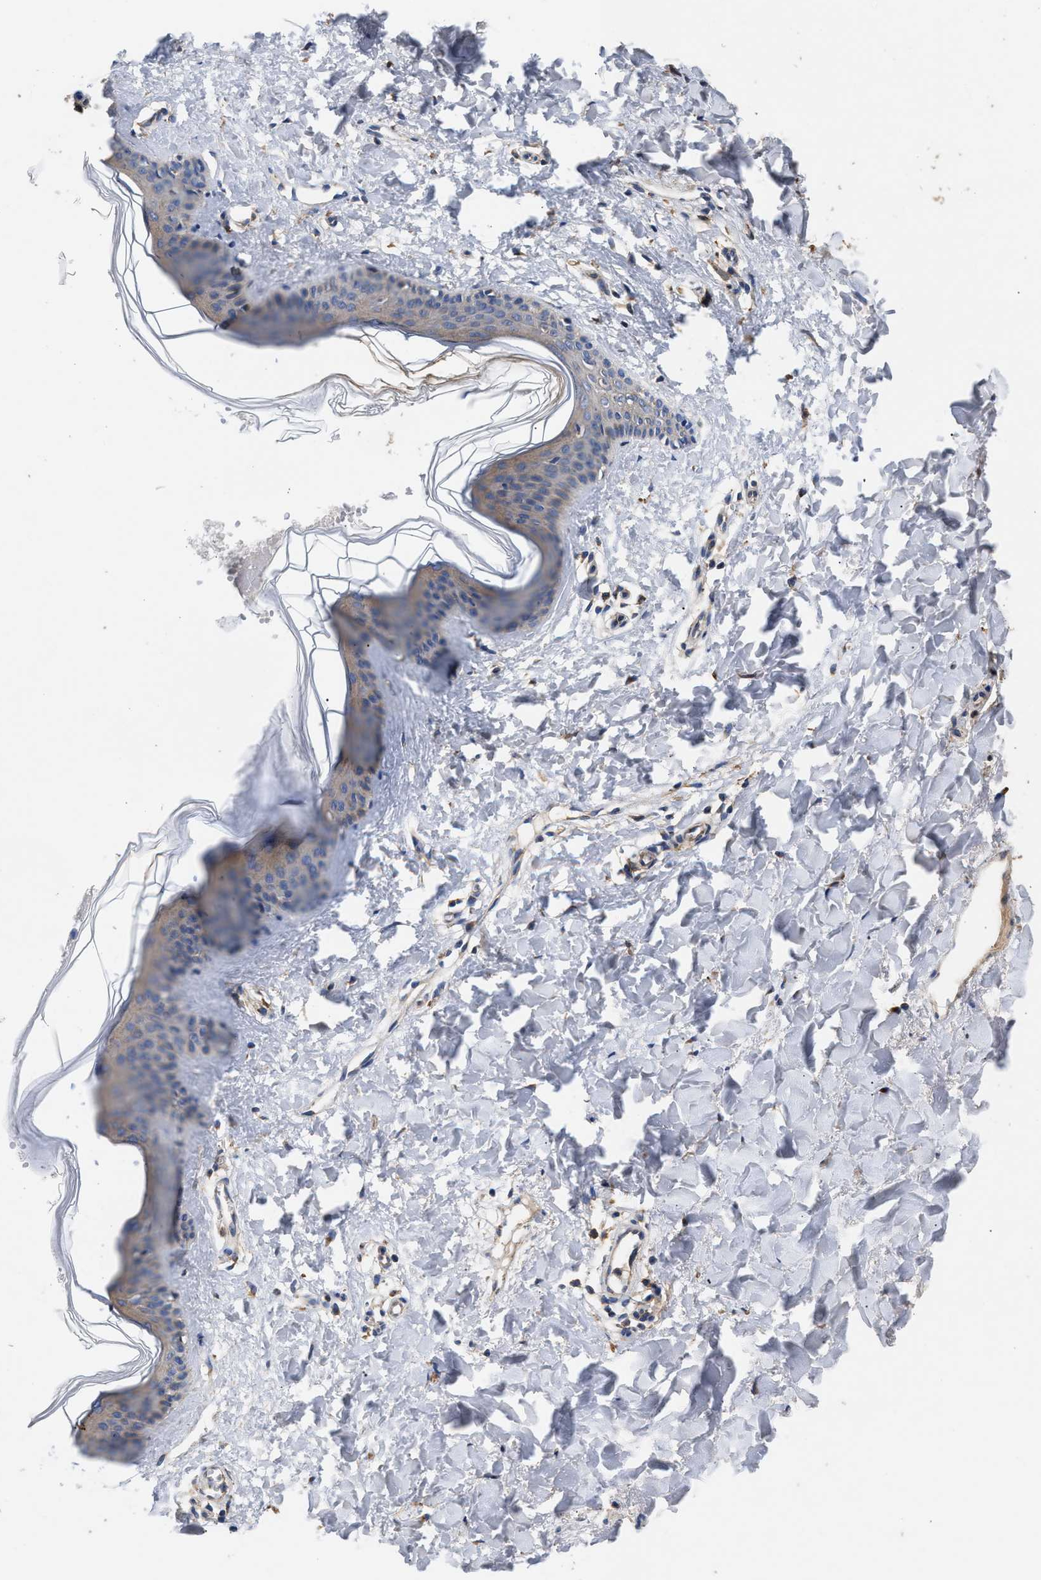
{"staining": {"intensity": "moderate", "quantity": ">75%", "location": "cytoplasmic/membranous"}, "tissue": "skin", "cell_type": "Fibroblasts", "image_type": "normal", "snomed": [{"axis": "morphology", "description": "Normal tissue, NOS"}, {"axis": "topography", "description": "Skin"}], "caption": "Skin was stained to show a protein in brown. There is medium levels of moderate cytoplasmic/membranous staining in approximately >75% of fibroblasts. (DAB IHC, brown staining for protein, blue staining for nuclei).", "gene": "KLB", "patient": {"sex": "female", "age": 17}}